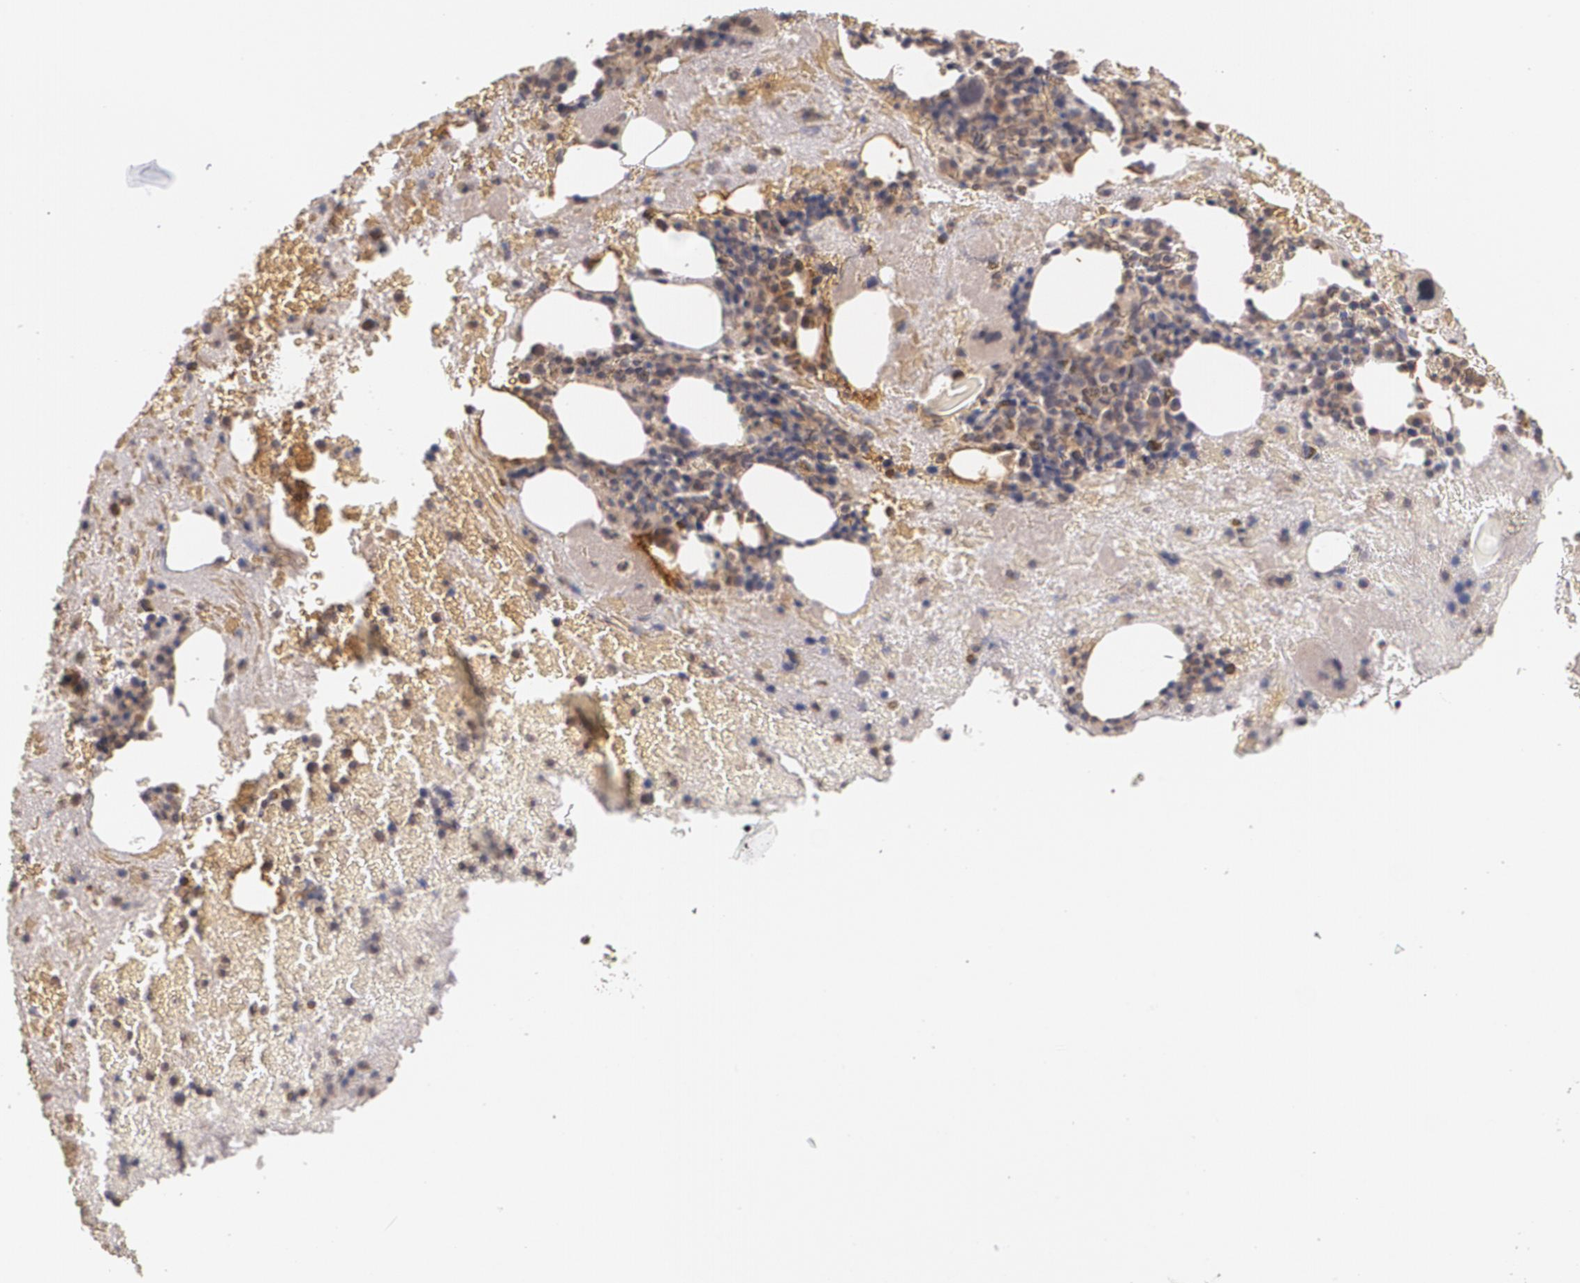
{"staining": {"intensity": "moderate", "quantity": "25%-75%", "location": "cytoplasmic/membranous"}, "tissue": "bone marrow", "cell_type": "Hematopoietic cells", "image_type": "normal", "snomed": [{"axis": "morphology", "description": "Normal tissue, NOS"}, {"axis": "topography", "description": "Bone marrow"}], "caption": "Approximately 25%-75% of hematopoietic cells in unremarkable human bone marrow exhibit moderate cytoplasmic/membranous protein expression as visualized by brown immunohistochemical staining.", "gene": "IFNGR2", "patient": {"sex": "male", "age": 76}}